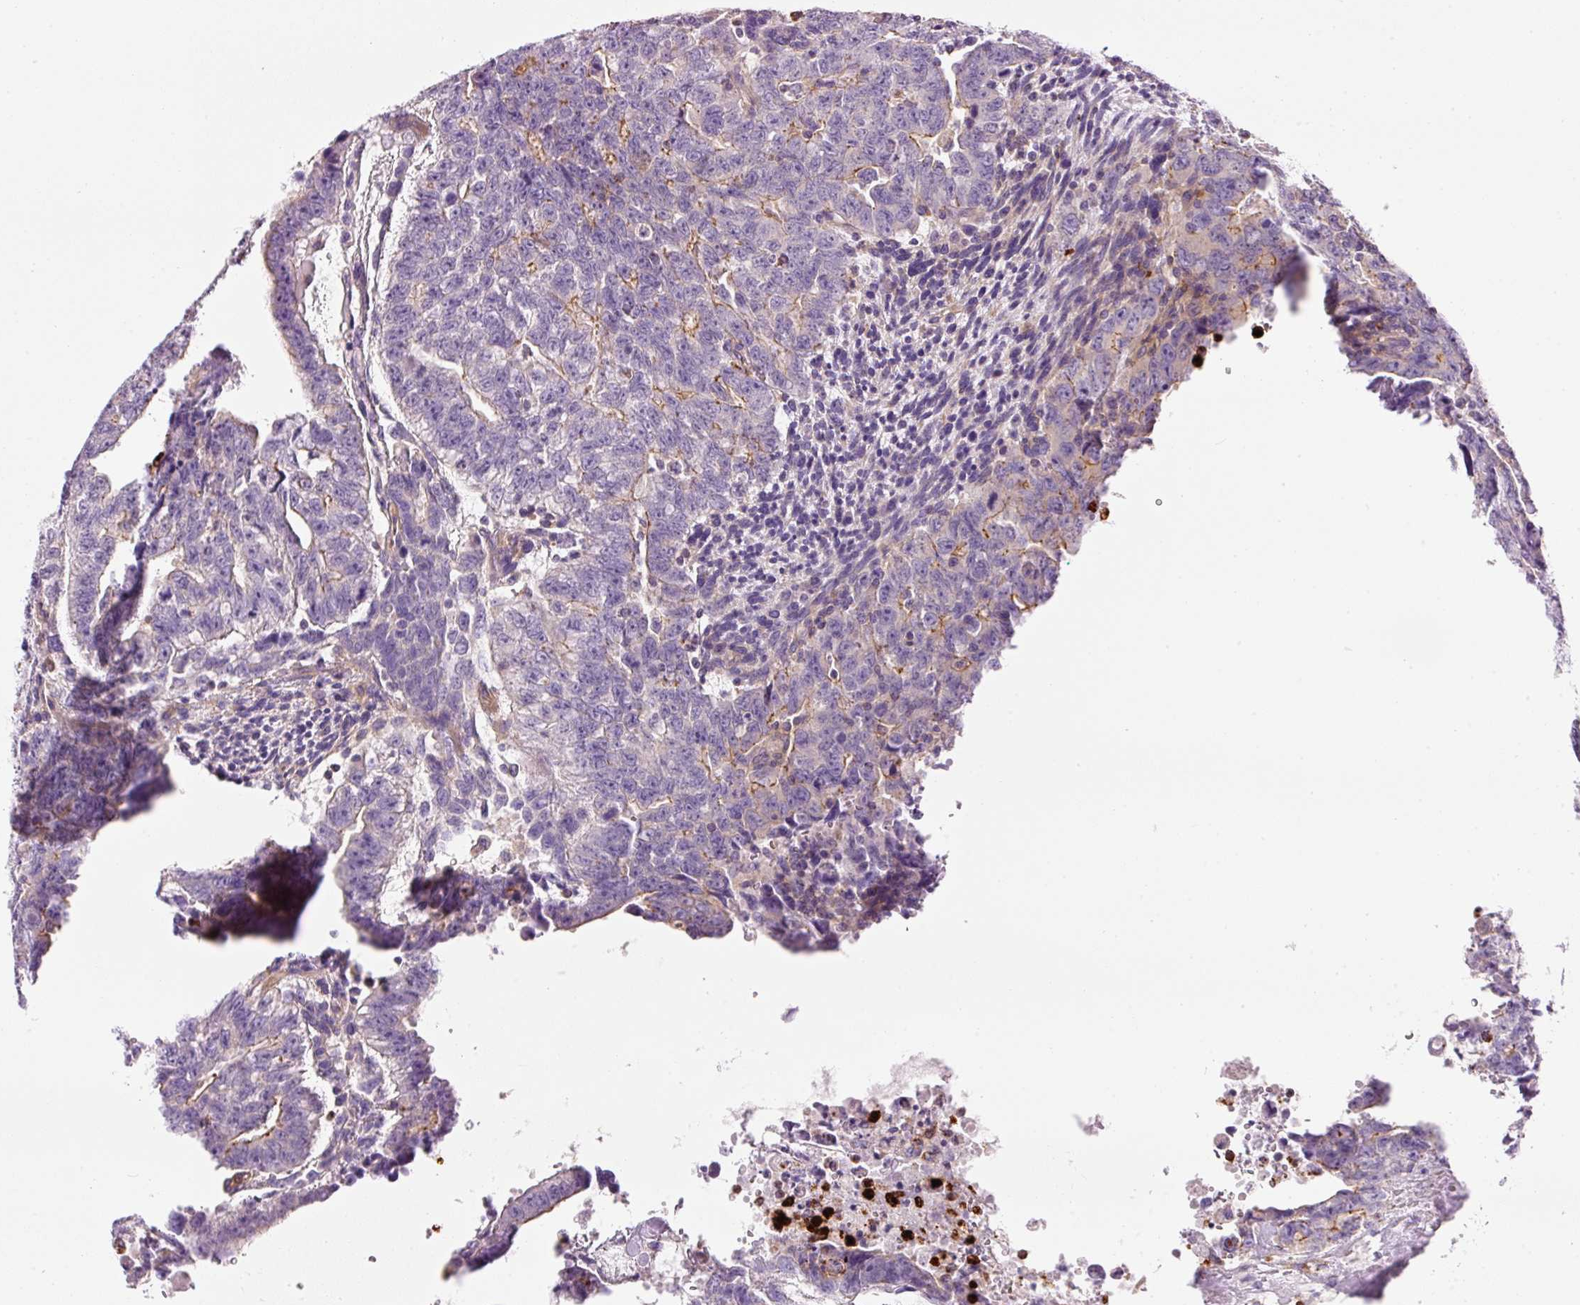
{"staining": {"intensity": "negative", "quantity": "none", "location": "none"}, "tissue": "testis cancer", "cell_type": "Tumor cells", "image_type": "cancer", "snomed": [{"axis": "morphology", "description": "Carcinoma, Embryonal, NOS"}, {"axis": "topography", "description": "Testis"}], "caption": "Tumor cells are negative for brown protein staining in testis cancer (embryonal carcinoma).", "gene": "MAP3K3", "patient": {"sex": "male", "age": 24}}